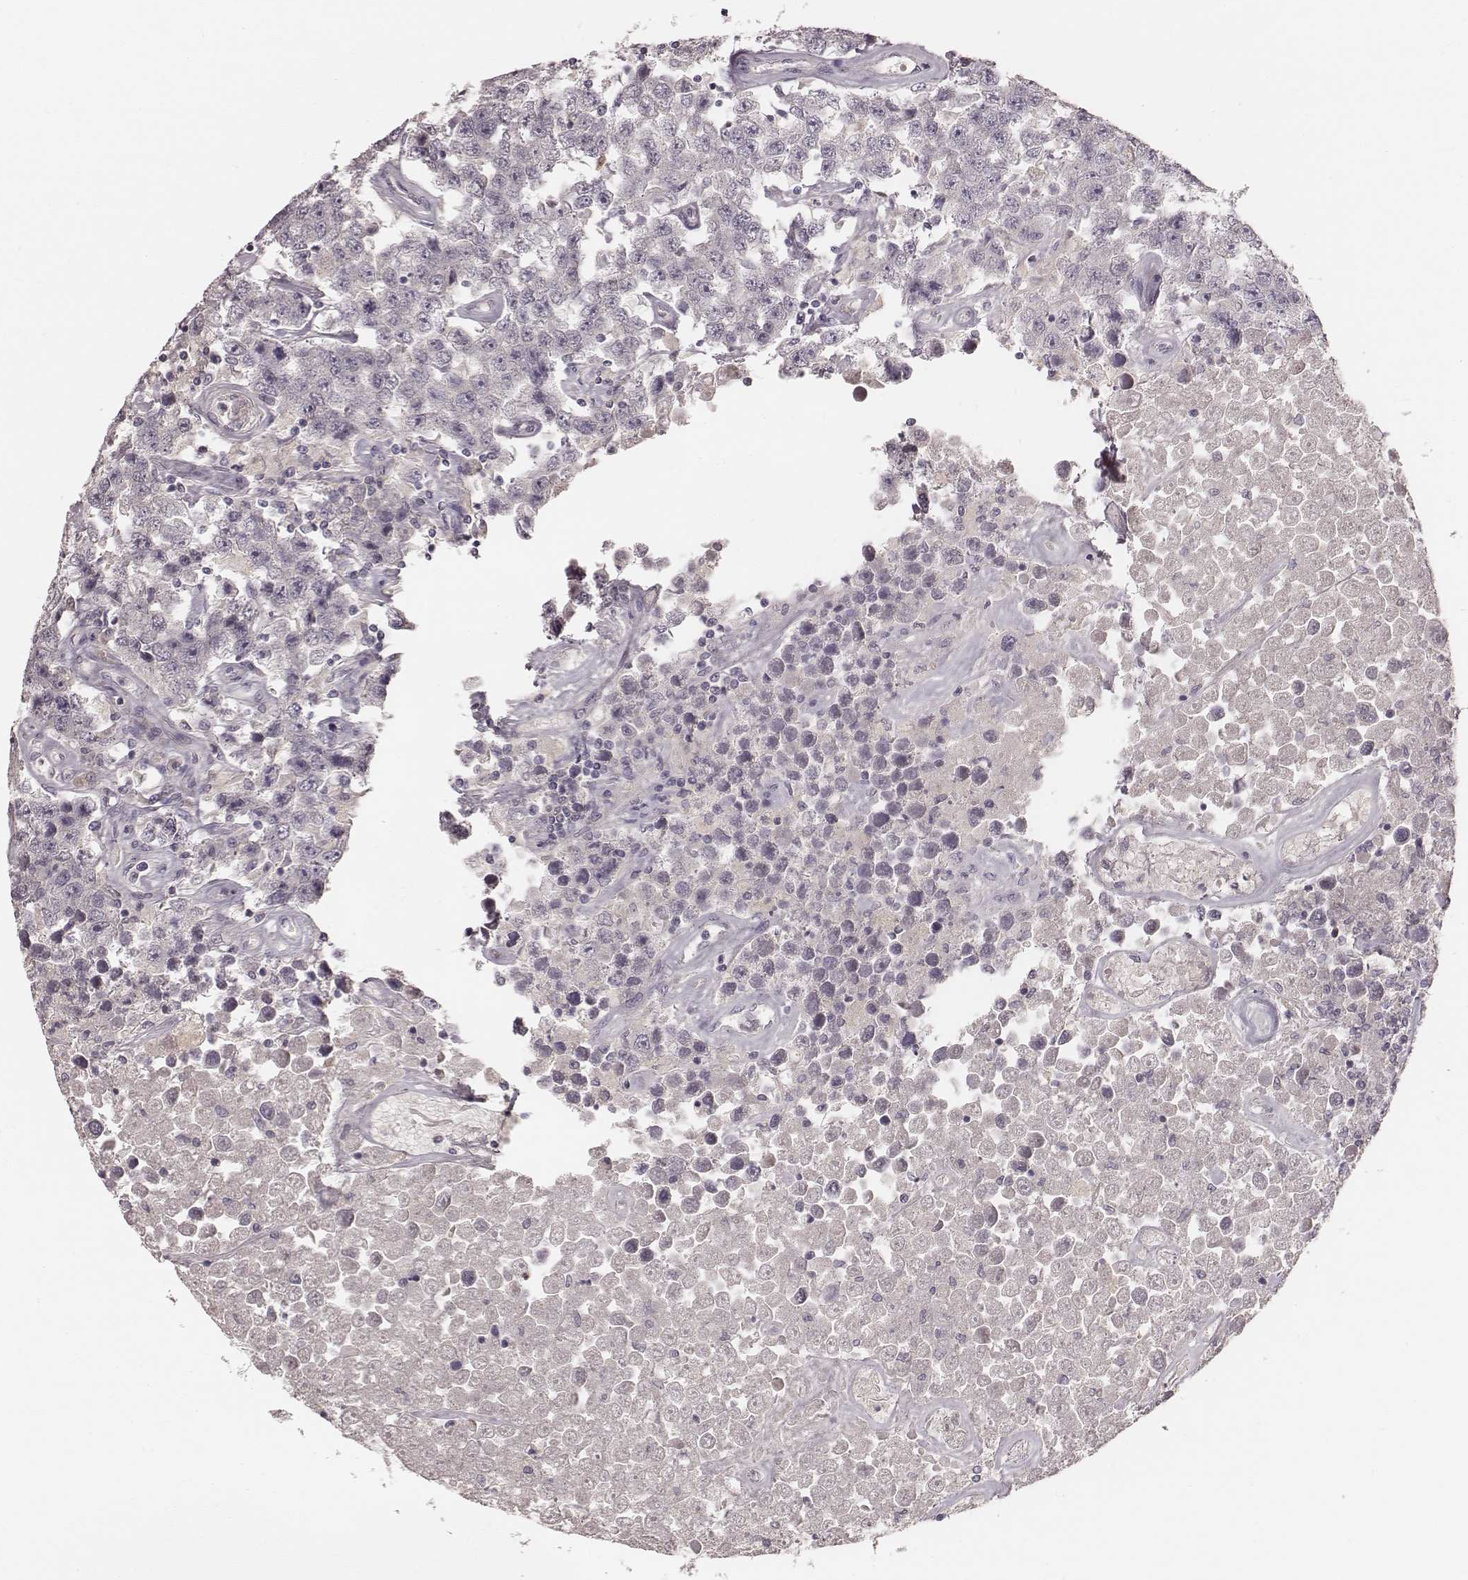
{"staining": {"intensity": "negative", "quantity": "none", "location": "none"}, "tissue": "testis cancer", "cell_type": "Tumor cells", "image_type": "cancer", "snomed": [{"axis": "morphology", "description": "Seminoma, NOS"}, {"axis": "topography", "description": "Testis"}], "caption": "Photomicrograph shows no significant protein staining in tumor cells of testis seminoma.", "gene": "LY6K", "patient": {"sex": "male", "age": 52}}